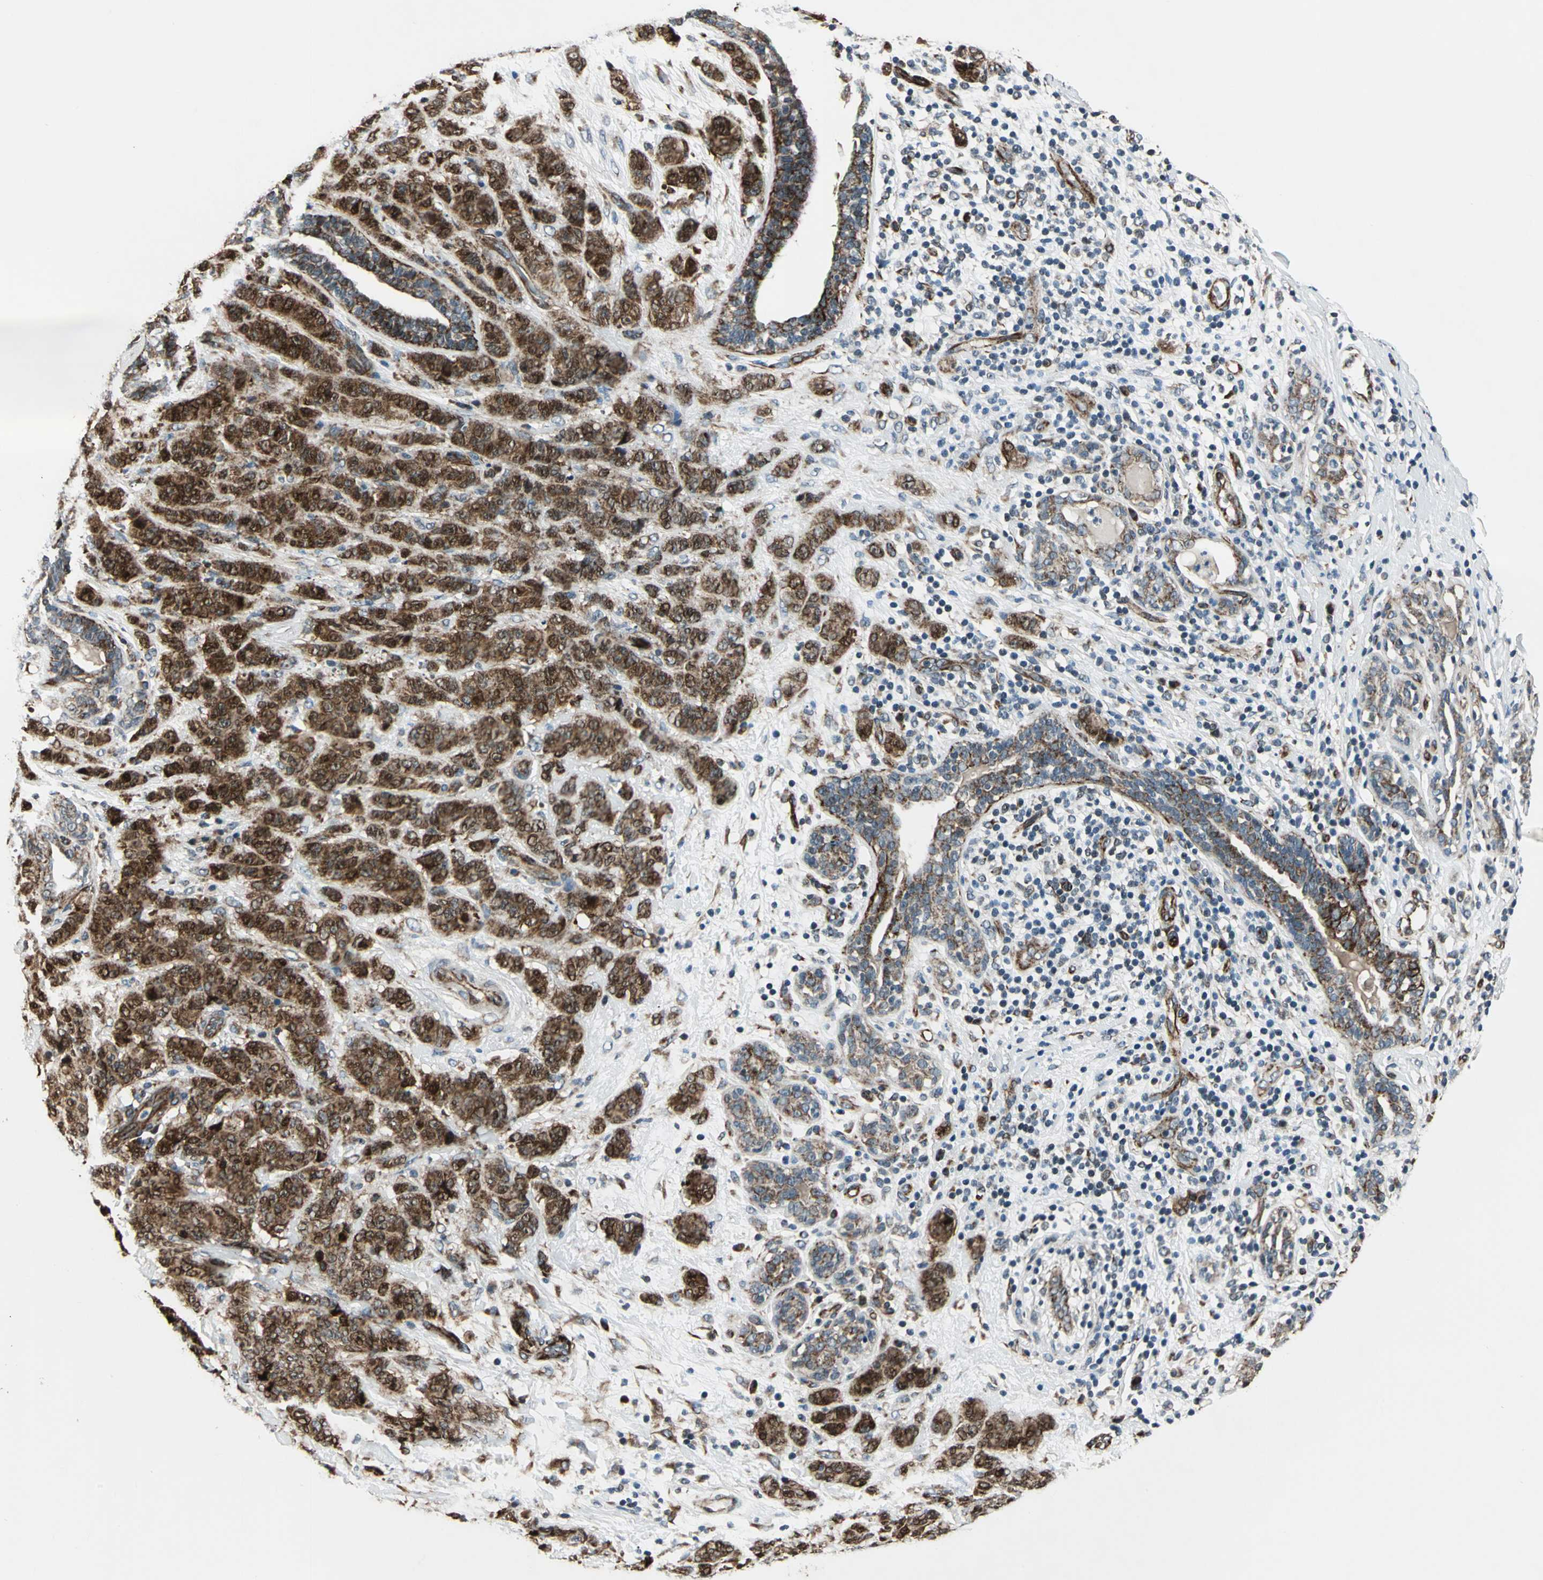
{"staining": {"intensity": "strong", "quantity": ">75%", "location": "cytoplasmic/membranous,nuclear"}, "tissue": "breast cancer", "cell_type": "Tumor cells", "image_type": "cancer", "snomed": [{"axis": "morphology", "description": "Duct carcinoma"}, {"axis": "topography", "description": "Breast"}], "caption": "Protein positivity by immunohistochemistry reveals strong cytoplasmic/membranous and nuclear staining in approximately >75% of tumor cells in breast cancer (intraductal carcinoma).", "gene": "EXD2", "patient": {"sex": "female", "age": 40}}